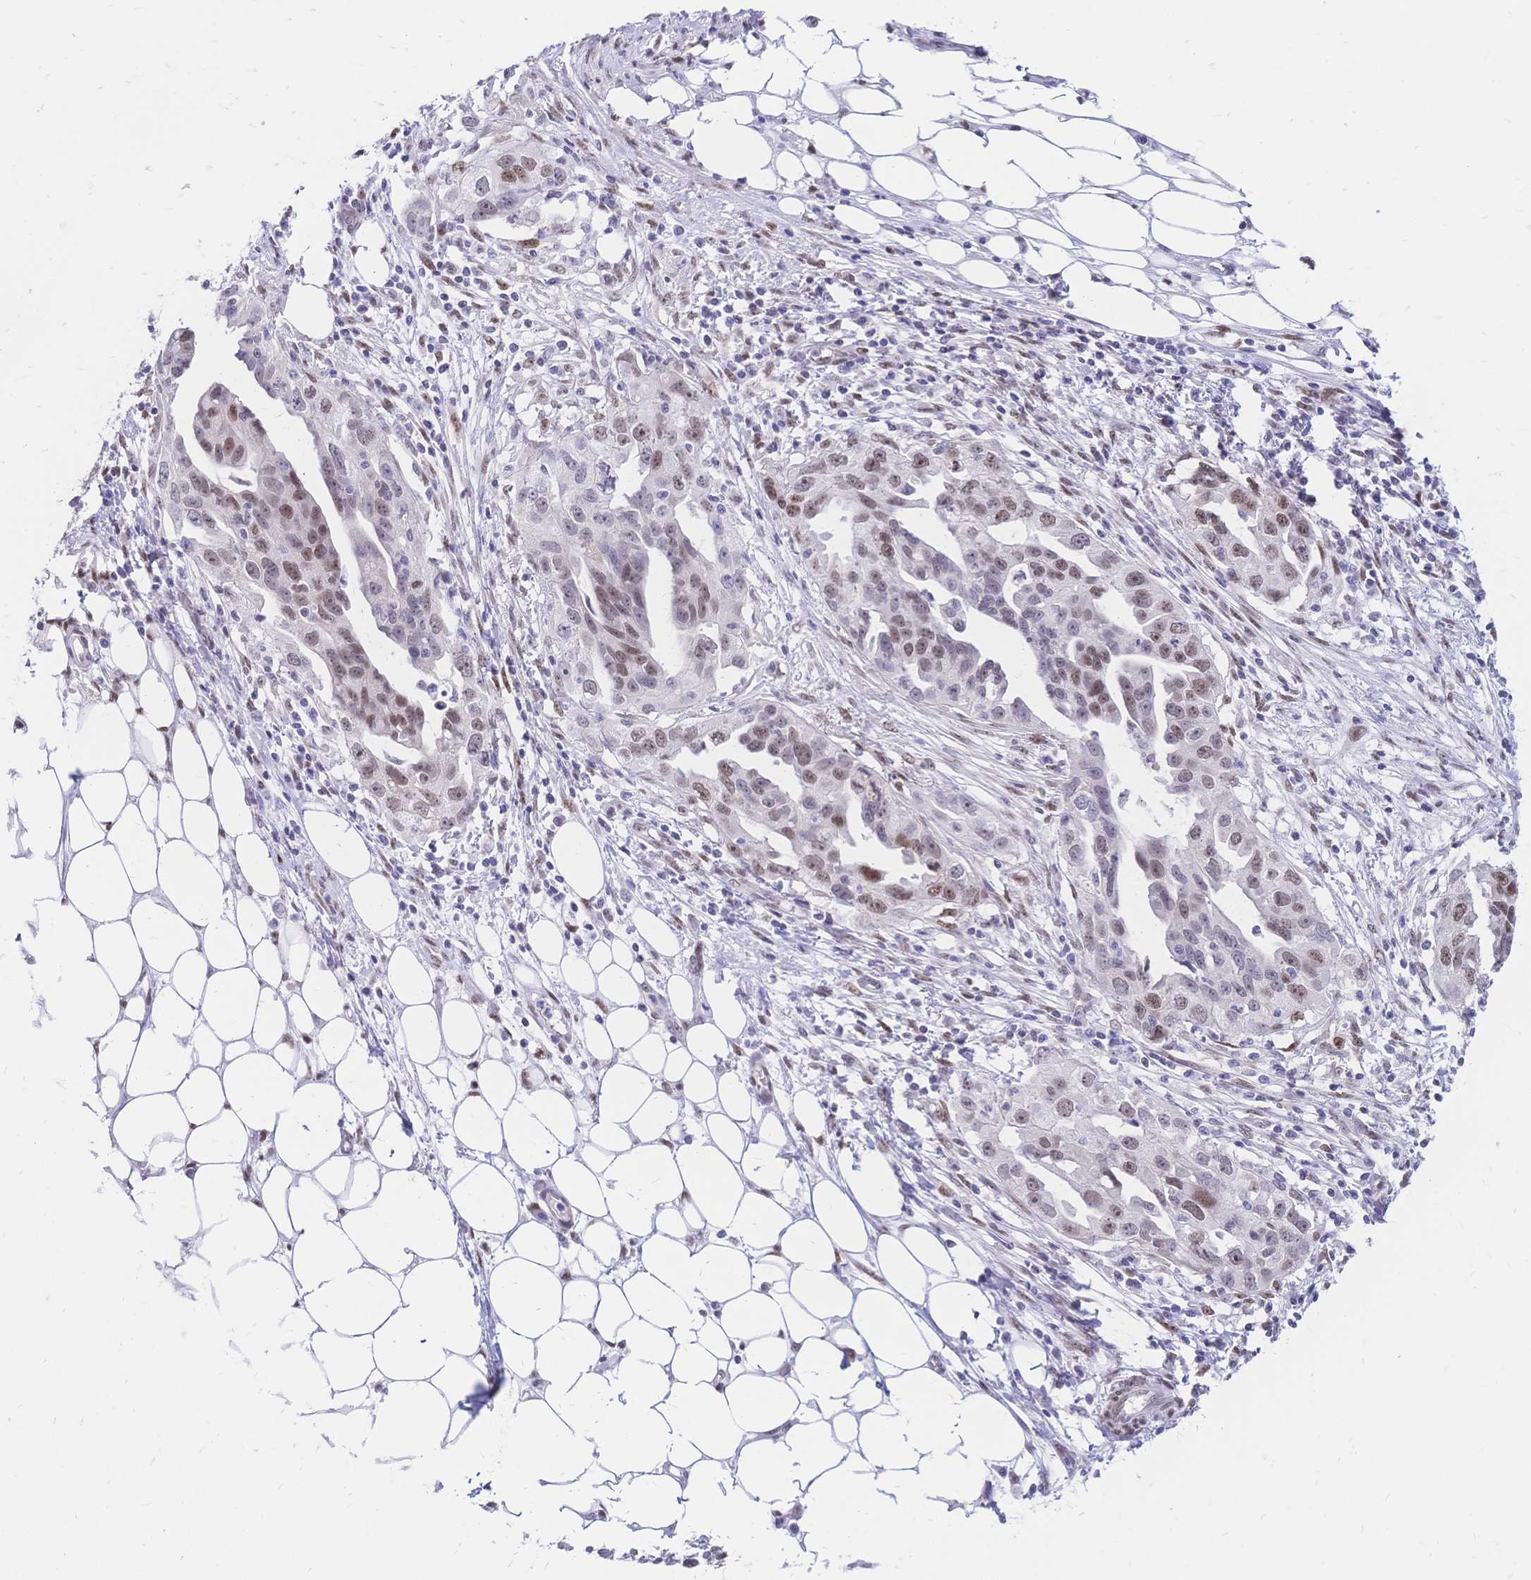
{"staining": {"intensity": "moderate", "quantity": "25%-75%", "location": "nuclear"}, "tissue": "ovarian cancer", "cell_type": "Tumor cells", "image_type": "cancer", "snomed": [{"axis": "morphology", "description": "Carcinoma, endometroid"}, {"axis": "morphology", "description": "Cystadenocarcinoma, serous, NOS"}, {"axis": "topography", "description": "Ovary"}], "caption": "A brown stain shows moderate nuclear staining of a protein in human ovarian serous cystadenocarcinoma tumor cells. (Brightfield microscopy of DAB IHC at high magnification).", "gene": "NFIC", "patient": {"sex": "female", "age": 45}}